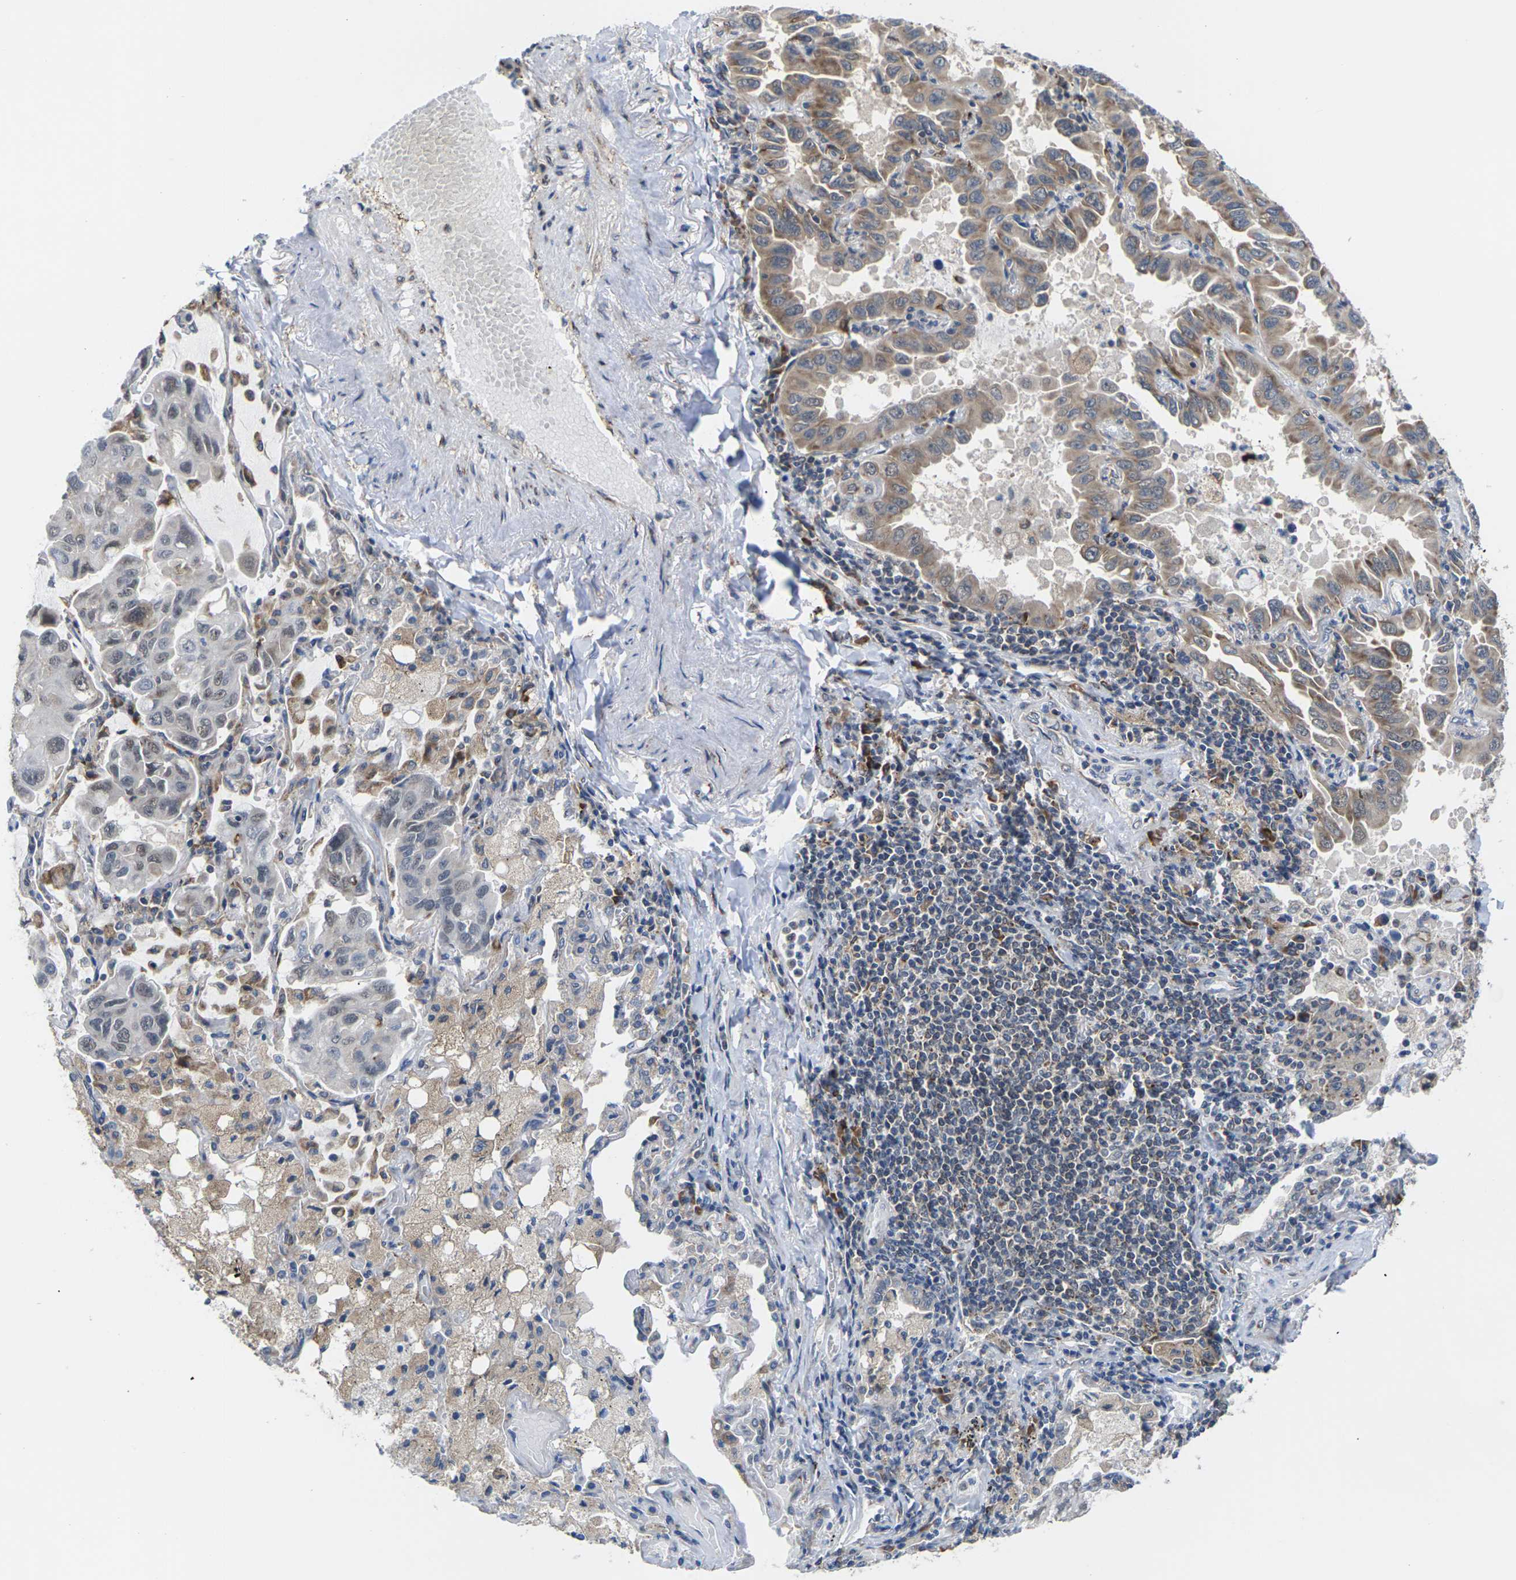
{"staining": {"intensity": "moderate", "quantity": "25%-75%", "location": "cytoplasmic/membranous"}, "tissue": "lung cancer", "cell_type": "Tumor cells", "image_type": "cancer", "snomed": [{"axis": "morphology", "description": "Adenocarcinoma, NOS"}, {"axis": "topography", "description": "Lung"}], "caption": "Tumor cells reveal moderate cytoplasmic/membranous staining in about 25%-75% of cells in lung cancer.", "gene": "PDZK1IP1", "patient": {"sex": "male", "age": 64}}